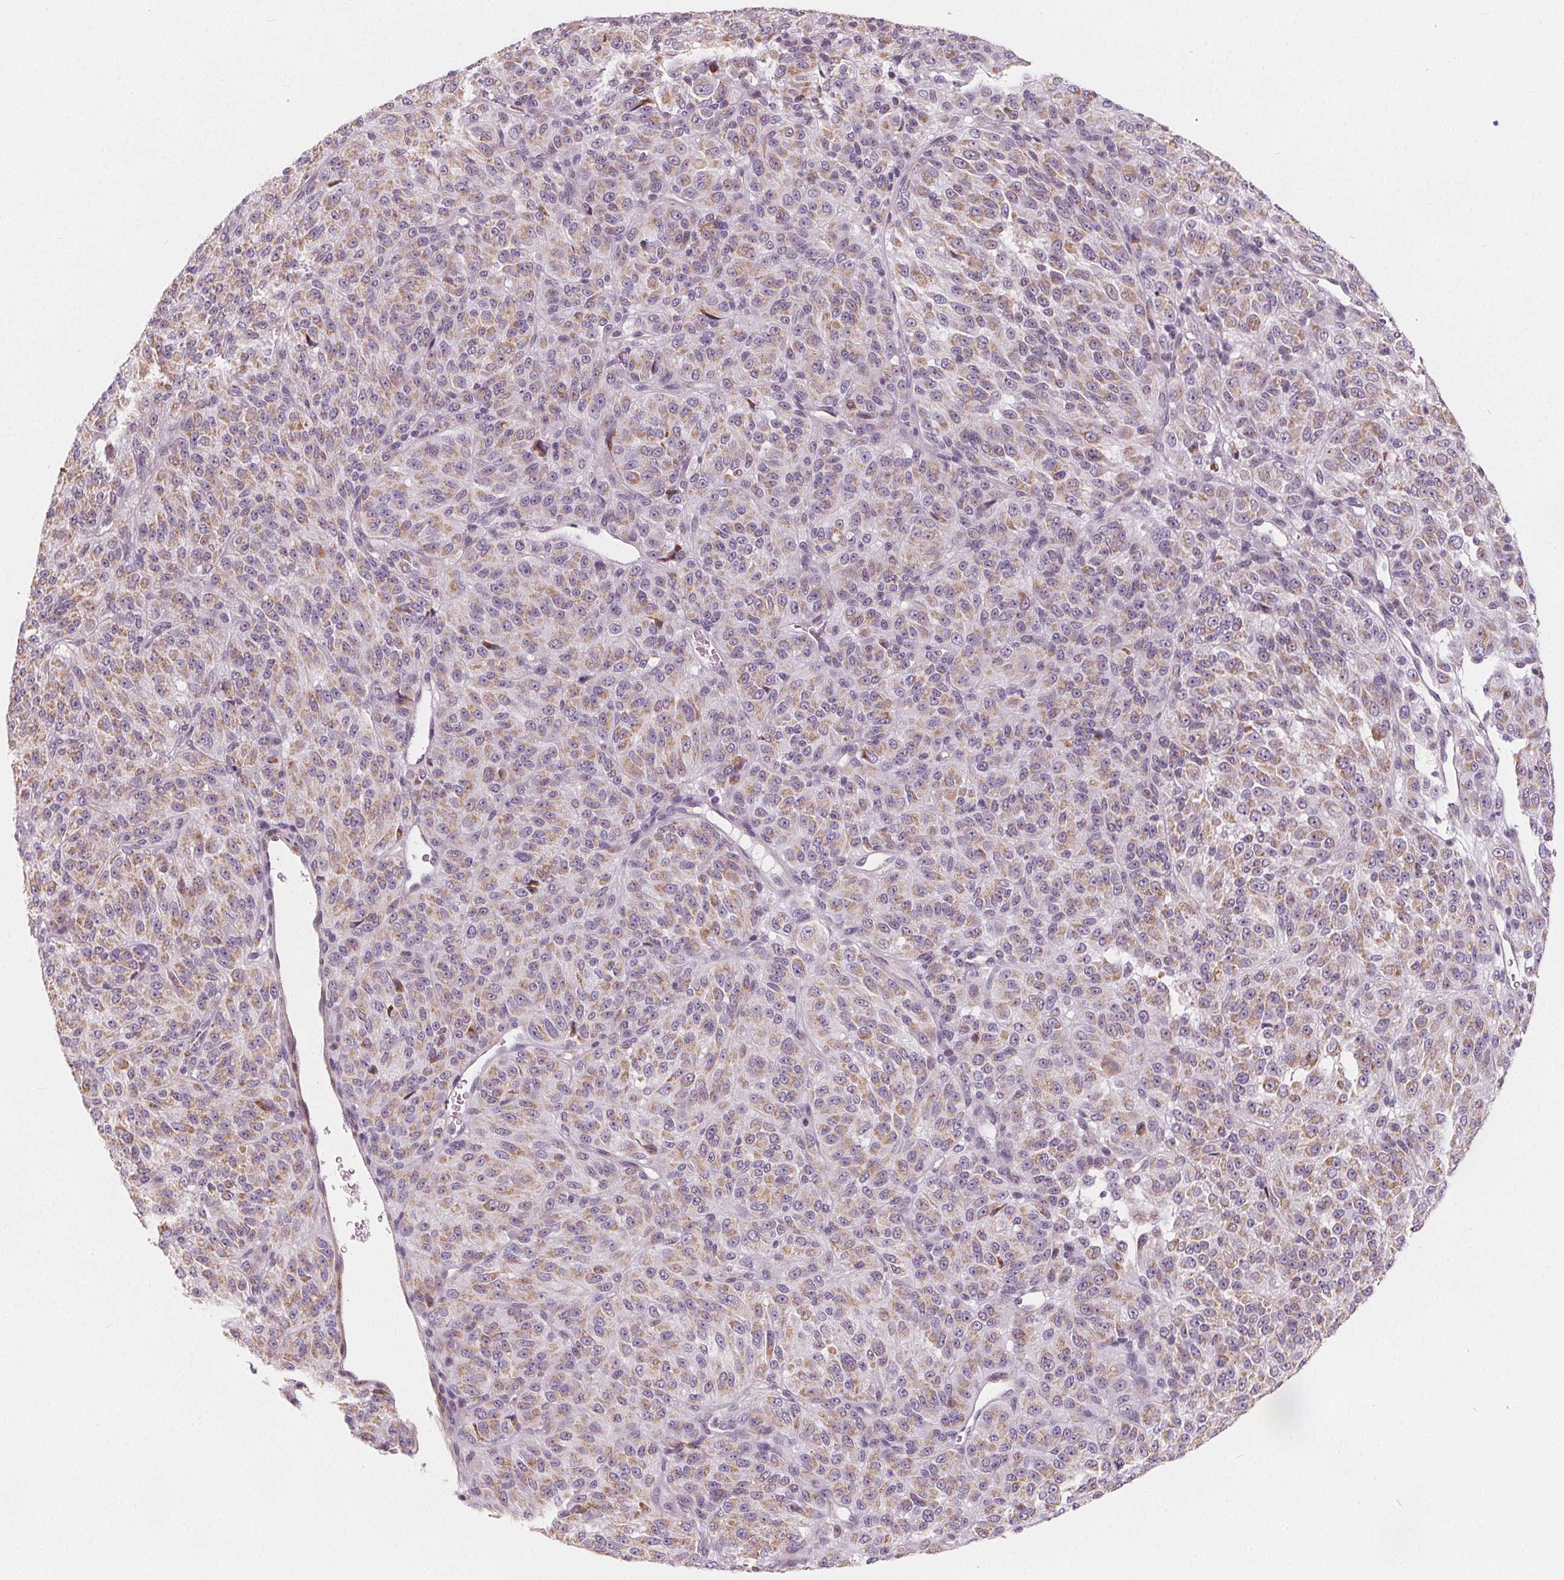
{"staining": {"intensity": "weak", "quantity": ">75%", "location": "cytoplasmic/membranous"}, "tissue": "melanoma", "cell_type": "Tumor cells", "image_type": "cancer", "snomed": [{"axis": "morphology", "description": "Malignant melanoma, Metastatic site"}, {"axis": "topography", "description": "Brain"}], "caption": "Melanoma stained with DAB immunohistochemistry demonstrates low levels of weak cytoplasmic/membranous expression in approximately >75% of tumor cells.", "gene": "NUP210L", "patient": {"sex": "female", "age": 56}}